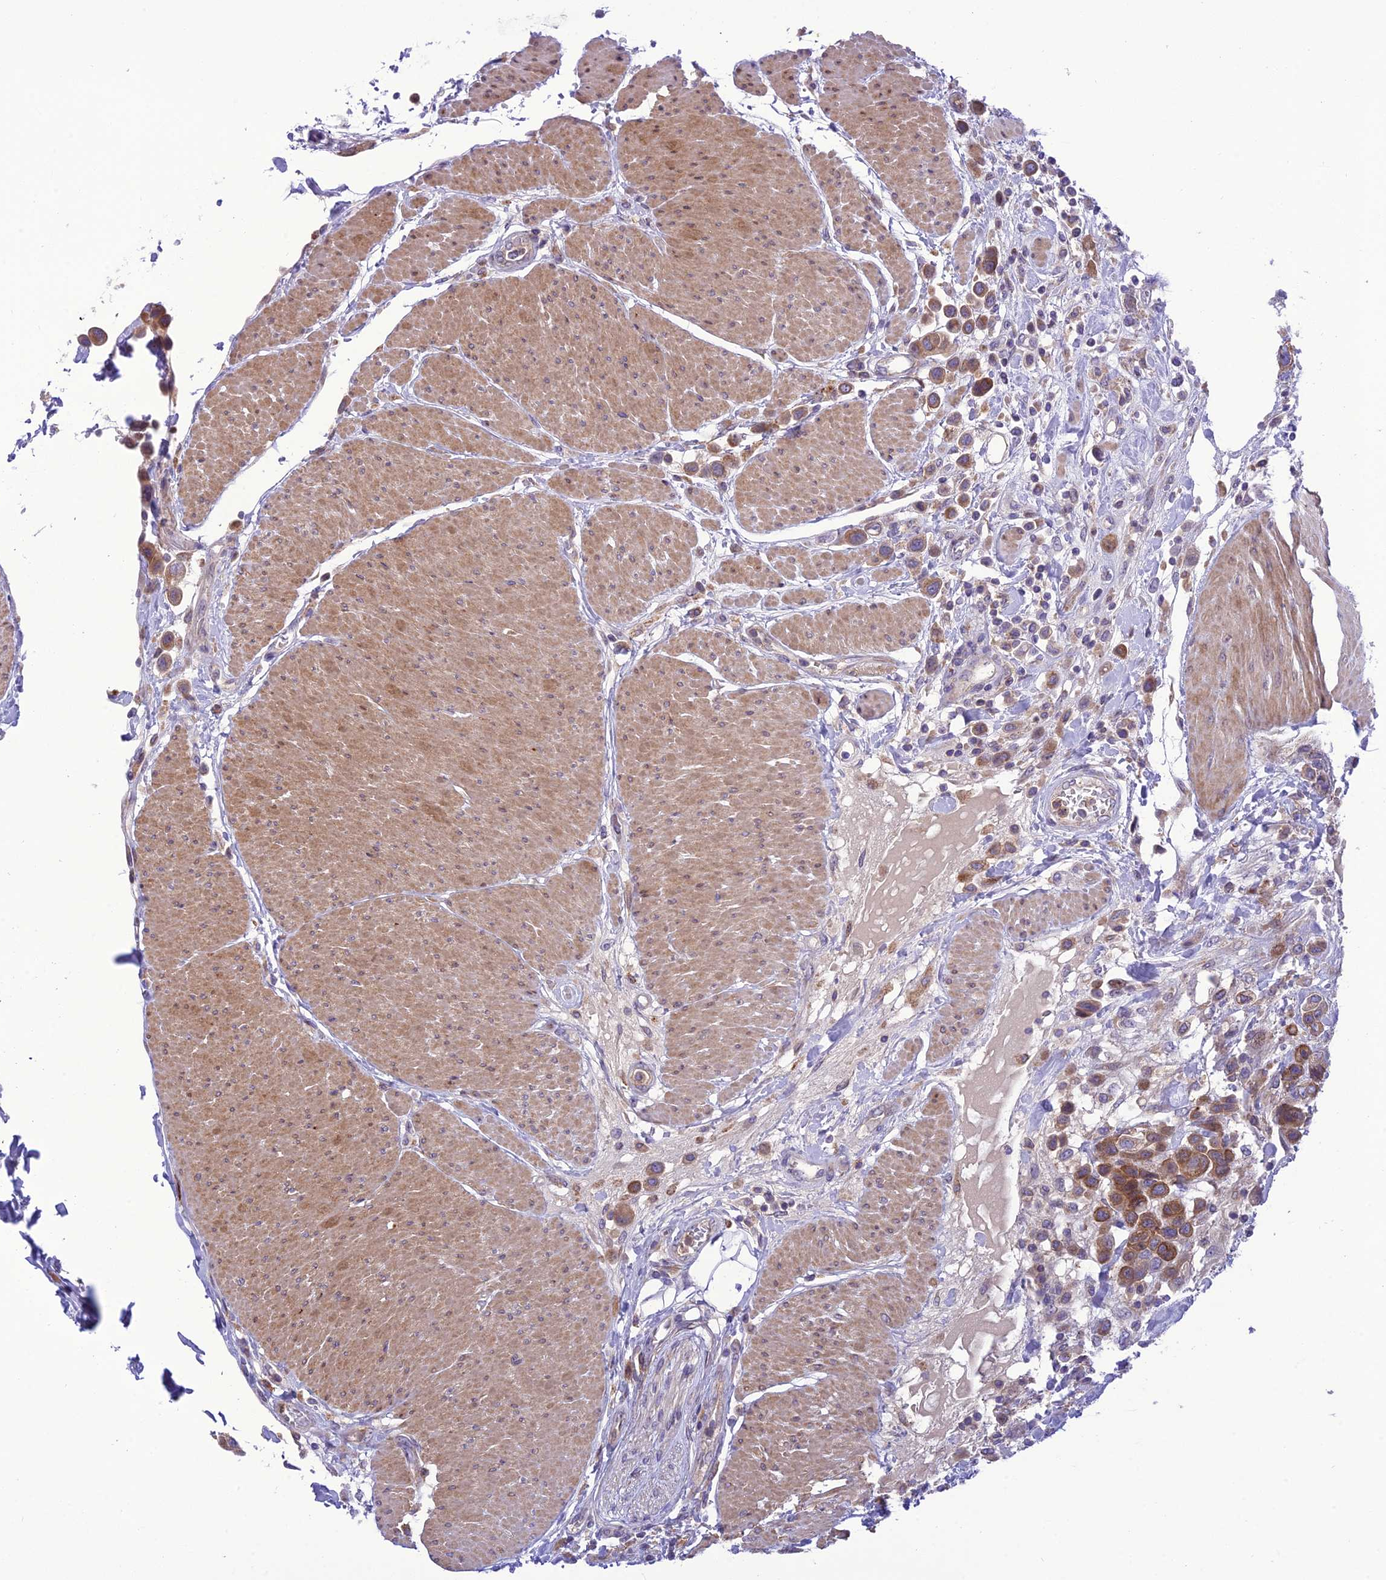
{"staining": {"intensity": "moderate", "quantity": ">75%", "location": "cytoplasmic/membranous"}, "tissue": "urothelial cancer", "cell_type": "Tumor cells", "image_type": "cancer", "snomed": [{"axis": "morphology", "description": "Urothelial carcinoma, High grade"}, {"axis": "topography", "description": "Urinary bladder"}], "caption": "IHC of high-grade urothelial carcinoma reveals medium levels of moderate cytoplasmic/membranous staining in approximately >75% of tumor cells. Immunohistochemistry (ihc) stains the protein of interest in brown and the nuclei are stained blue.", "gene": "JMY", "patient": {"sex": "male", "age": 50}}